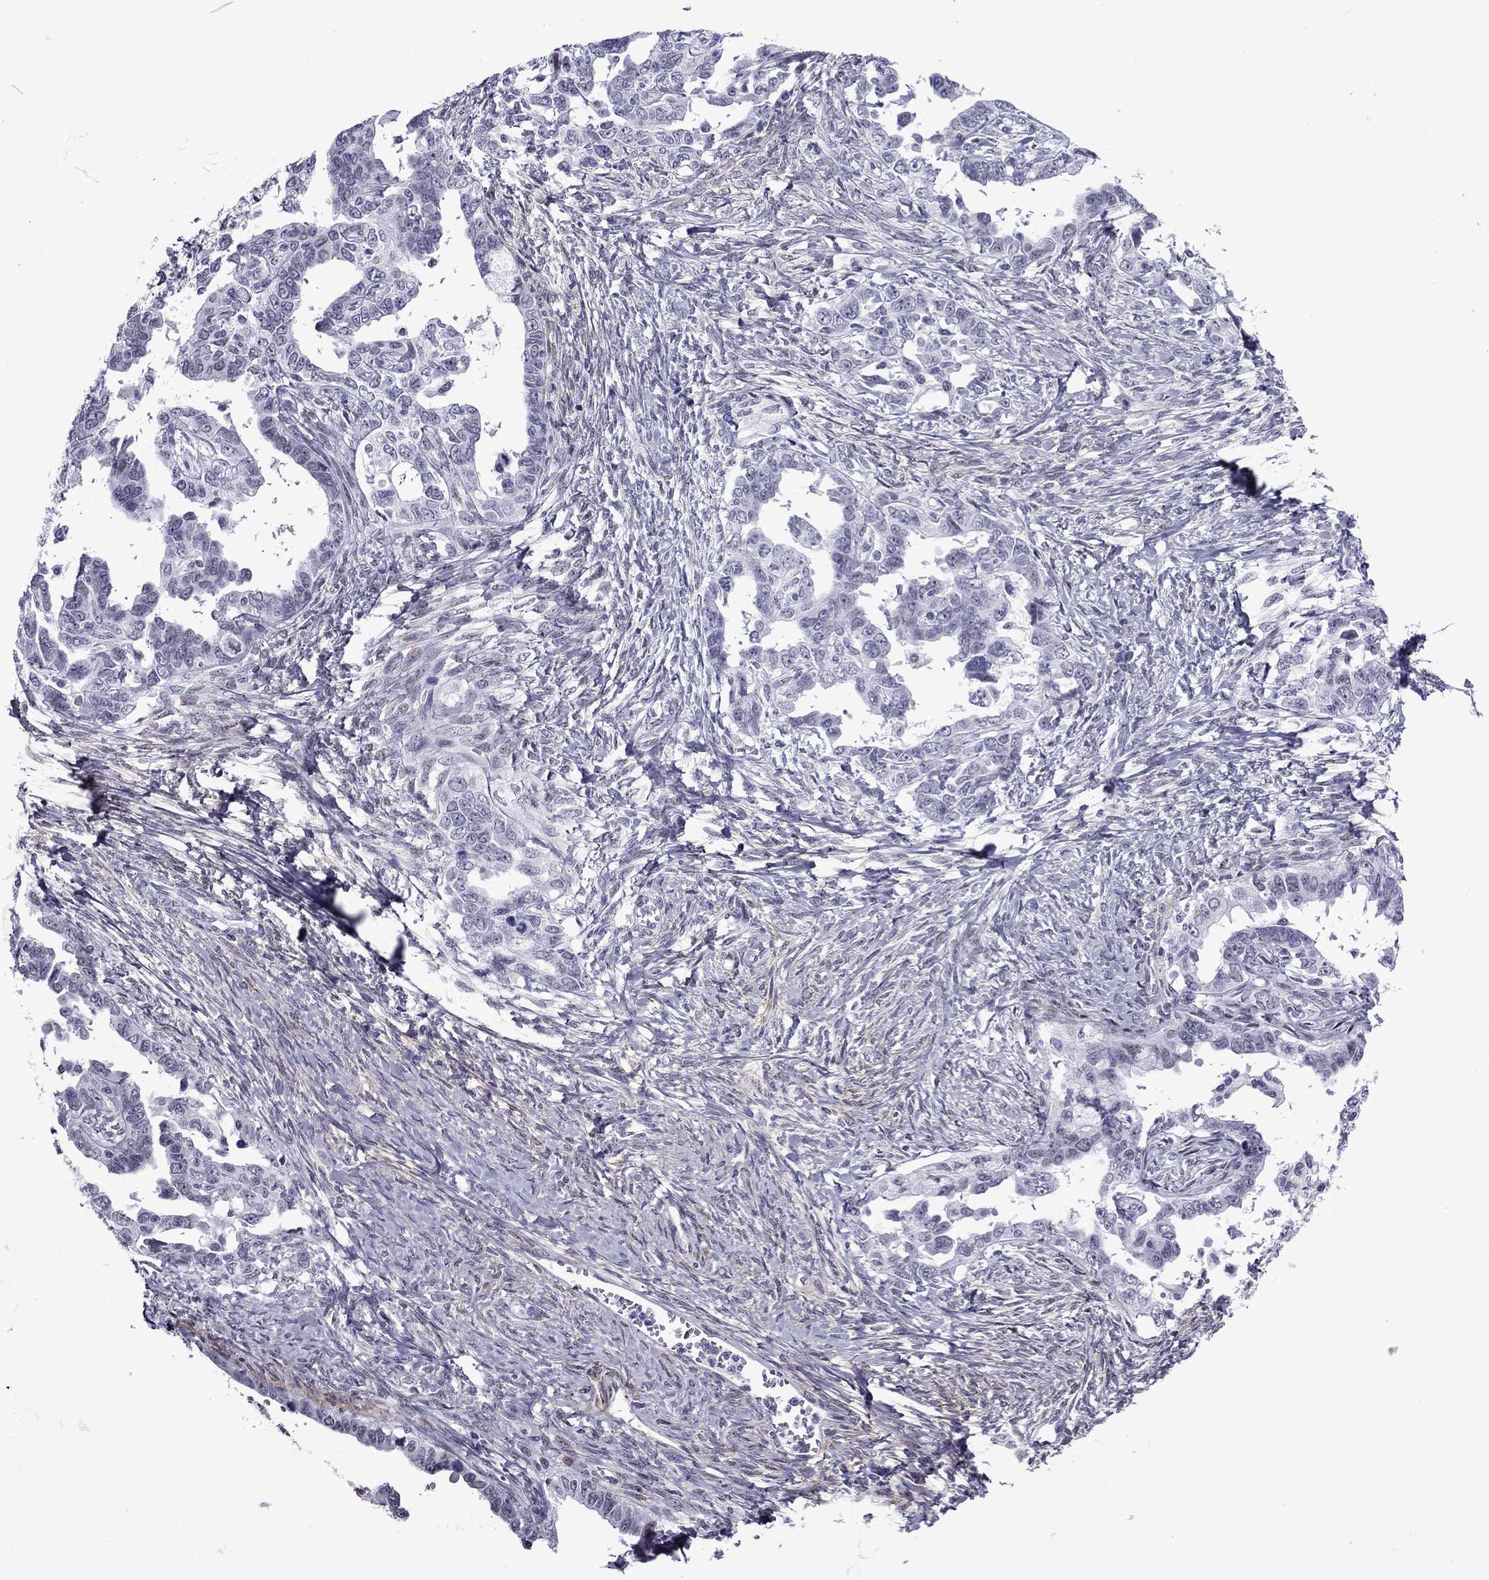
{"staining": {"intensity": "negative", "quantity": "none", "location": "none"}, "tissue": "ovarian cancer", "cell_type": "Tumor cells", "image_type": "cancer", "snomed": [{"axis": "morphology", "description": "Cystadenocarcinoma, serous, NOS"}, {"axis": "topography", "description": "Ovary"}], "caption": "An immunohistochemistry (IHC) micrograph of ovarian cancer is shown. There is no staining in tumor cells of ovarian cancer.", "gene": "ZNF646", "patient": {"sex": "female", "age": 69}}